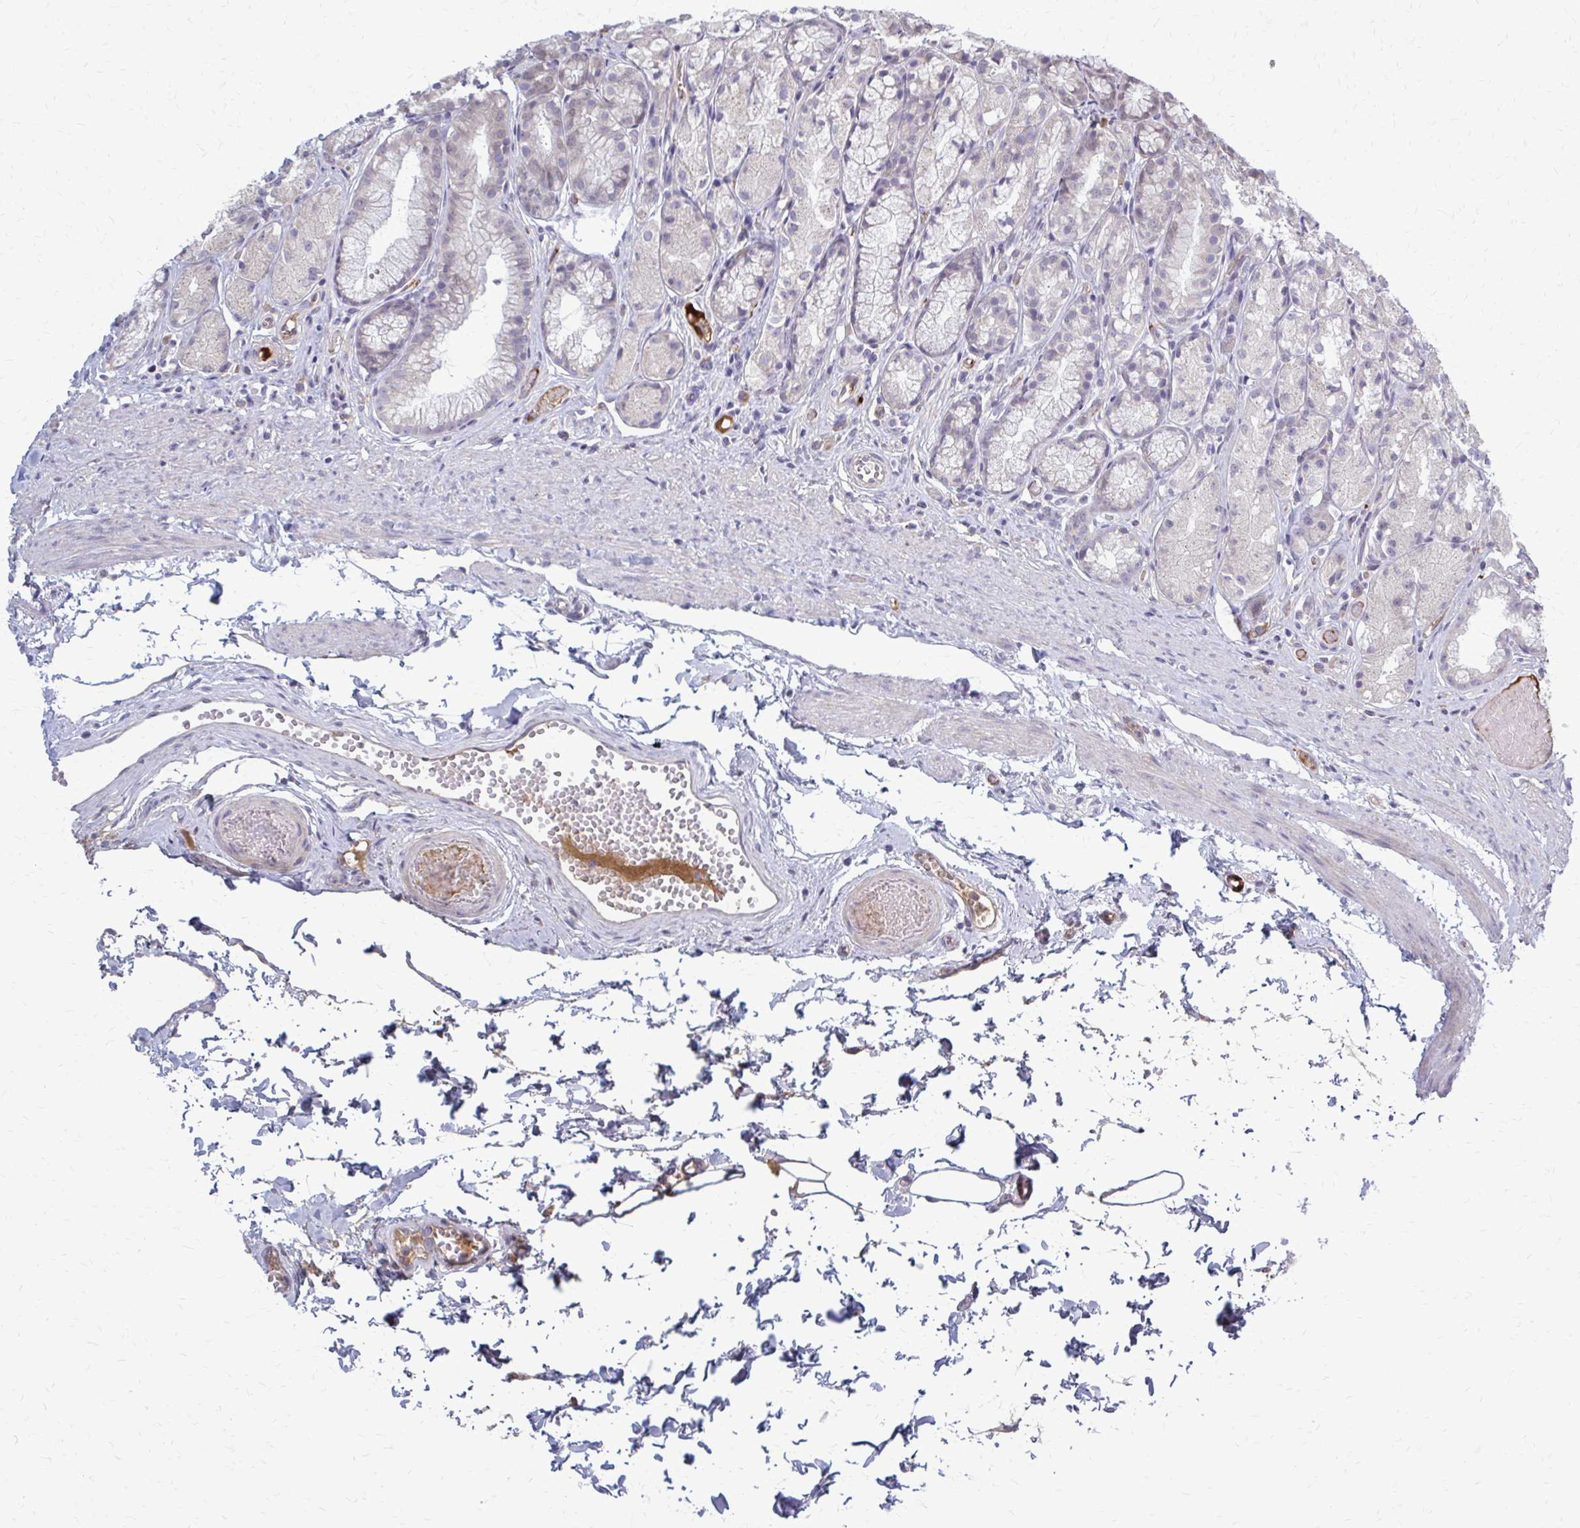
{"staining": {"intensity": "negative", "quantity": "none", "location": "none"}, "tissue": "stomach", "cell_type": "Glandular cells", "image_type": "normal", "snomed": [{"axis": "morphology", "description": "Normal tissue, NOS"}, {"axis": "topography", "description": "Stomach"}], "caption": "Glandular cells are negative for protein expression in unremarkable human stomach.", "gene": "MCRIP2", "patient": {"sex": "male", "age": 70}}